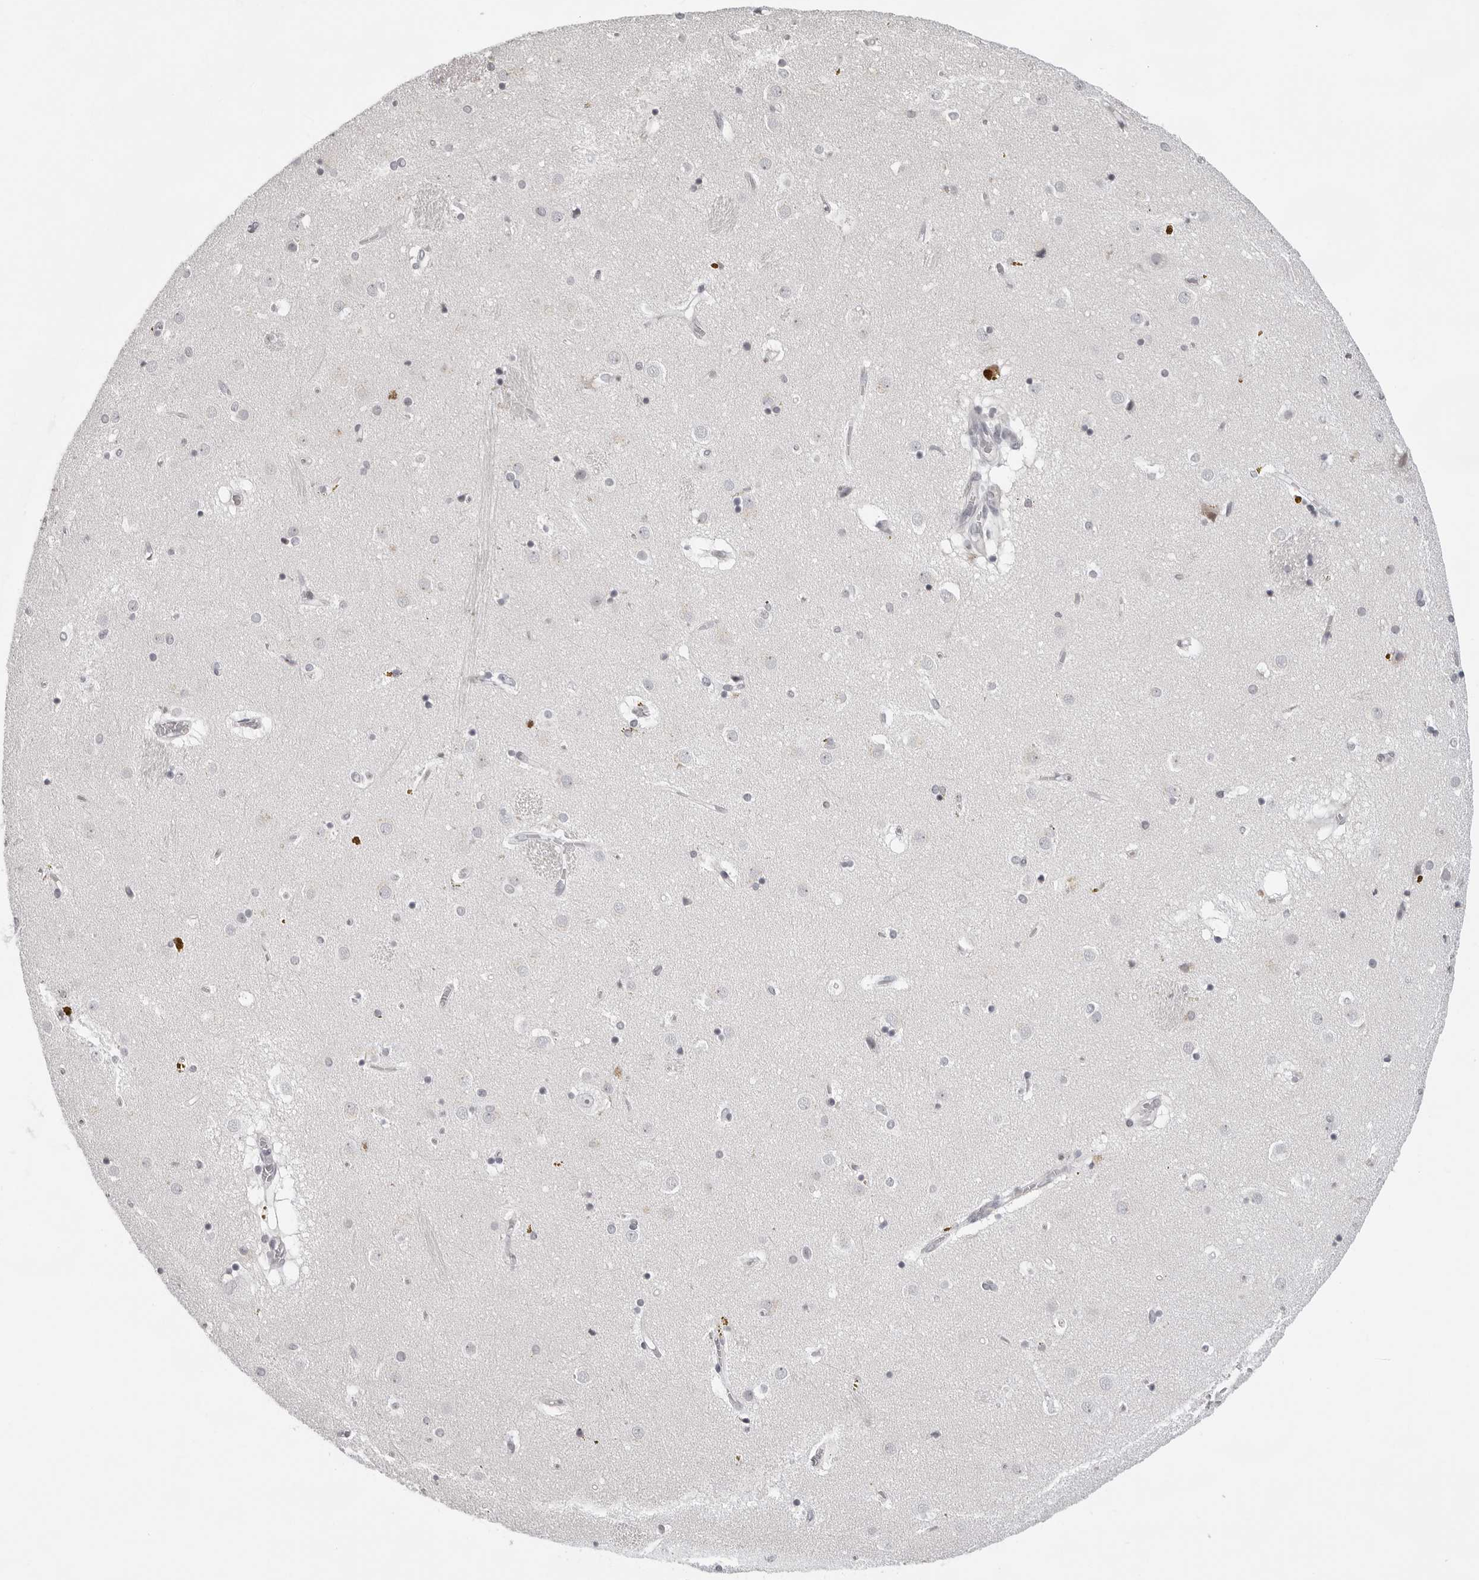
{"staining": {"intensity": "negative", "quantity": "none", "location": "none"}, "tissue": "caudate", "cell_type": "Glial cells", "image_type": "normal", "snomed": [{"axis": "morphology", "description": "Normal tissue, NOS"}, {"axis": "topography", "description": "Lateral ventricle wall"}], "caption": "Immunohistochemical staining of normal human caudate shows no significant expression in glial cells.", "gene": "PIP4K2C", "patient": {"sex": "male", "age": 70}}